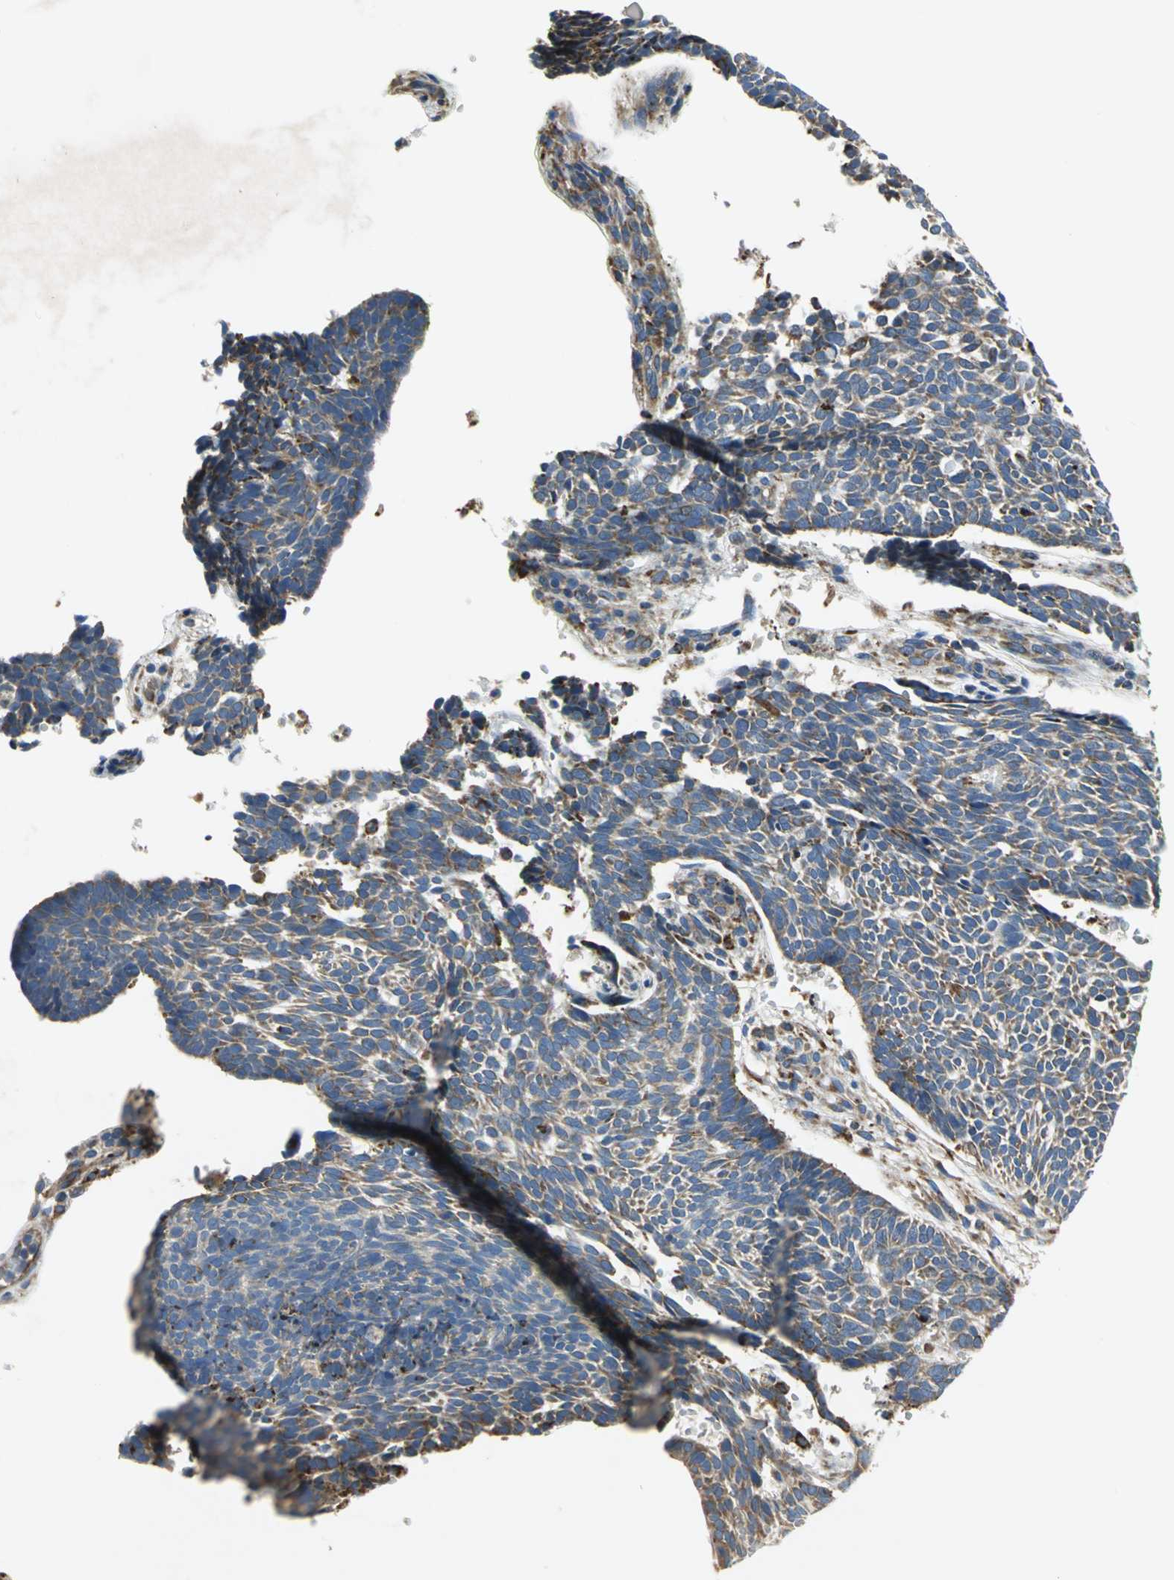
{"staining": {"intensity": "moderate", "quantity": ">75%", "location": "cytoplasmic/membranous"}, "tissue": "skin cancer", "cell_type": "Tumor cells", "image_type": "cancer", "snomed": [{"axis": "morphology", "description": "Normal tissue, NOS"}, {"axis": "morphology", "description": "Basal cell carcinoma"}, {"axis": "topography", "description": "Skin"}], "caption": "Immunohistochemistry photomicrograph of neoplastic tissue: skin cancer (basal cell carcinoma) stained using immunohistochemistry (IHC) exhibits medium levels of moderate protein expression localized specifically in the cytoplasmic/membranous of tumor cells, appearing as a cytoplasmic/membranous brown color.", "gene": "TULP4", "patient": {"sex": "male", "age": 87}}